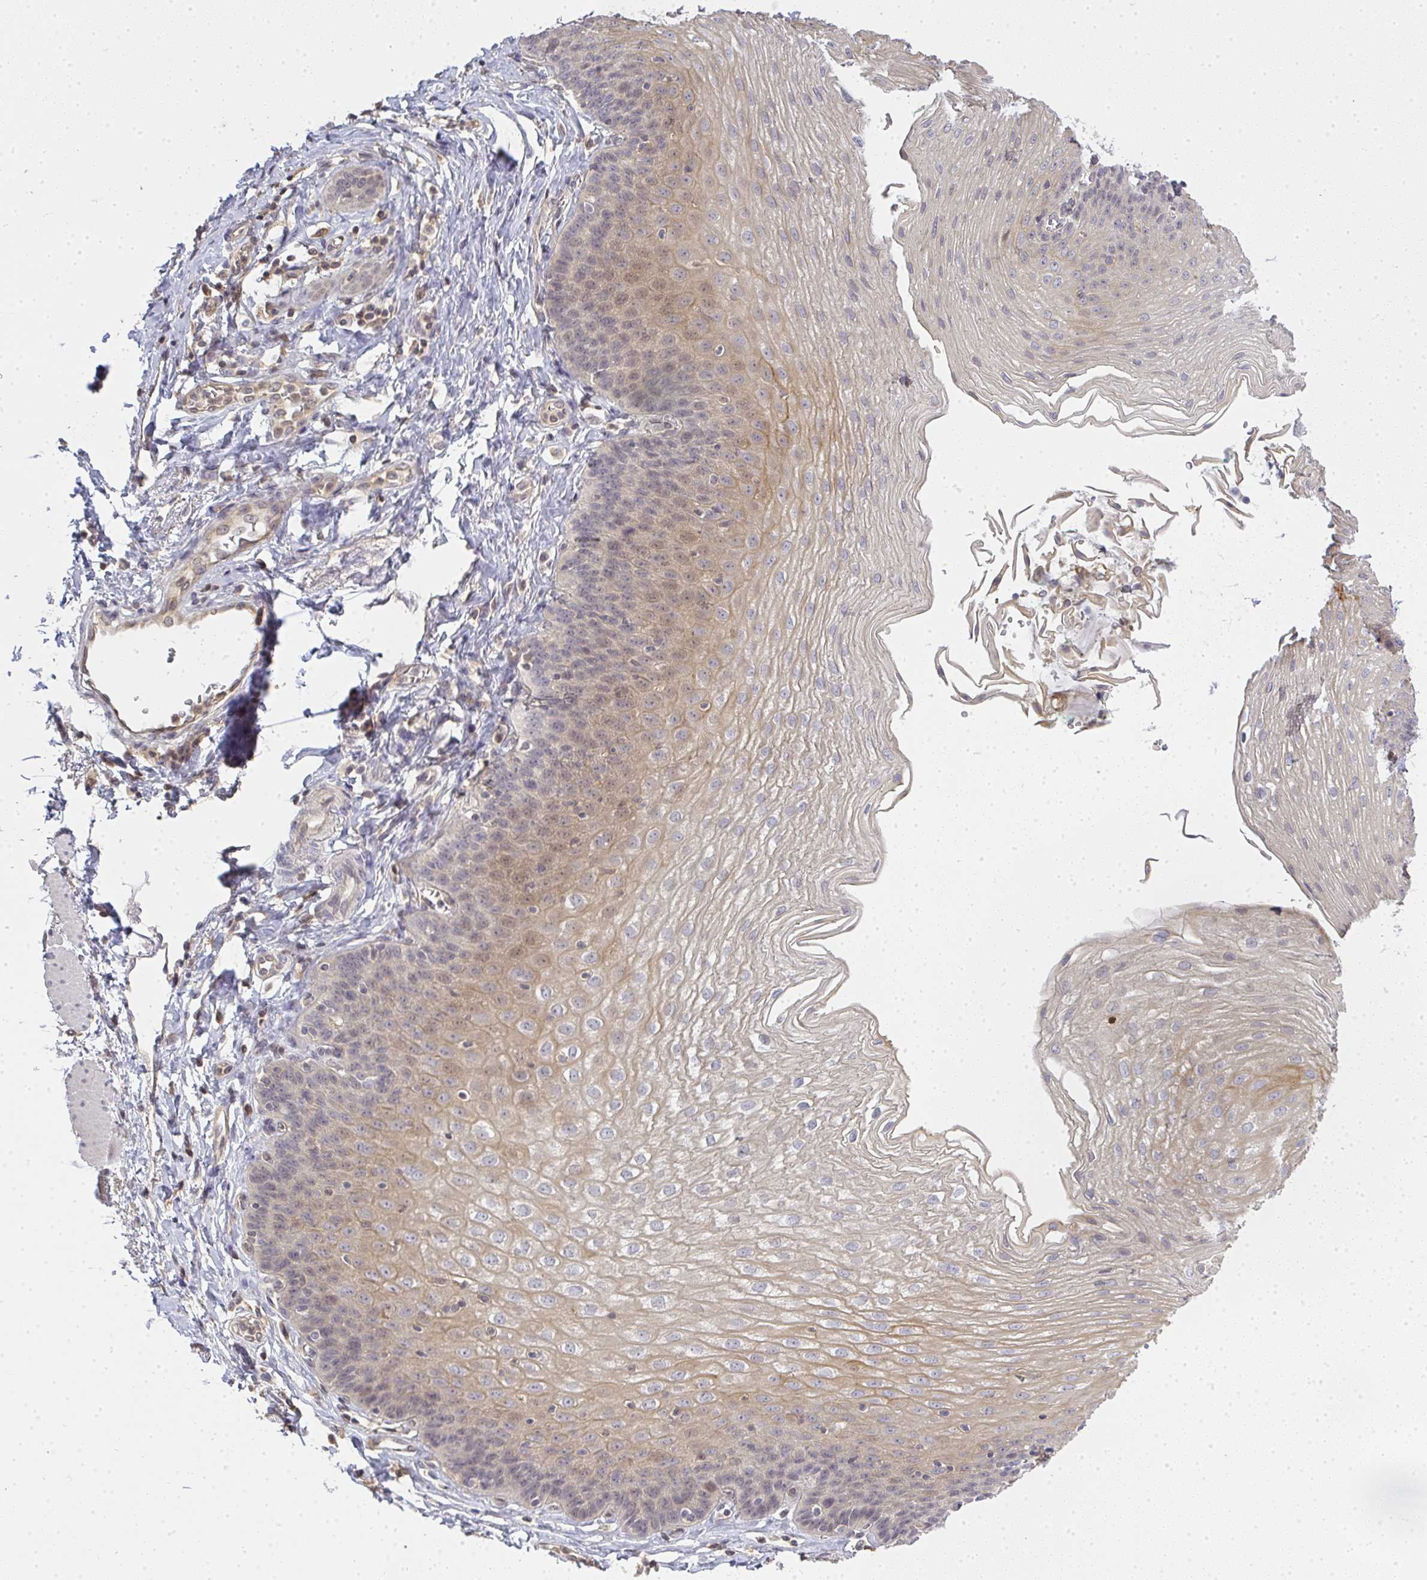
{"staining": {"intensity": "weak", "quantity": ">75%", "location": "cytoplasmic/membranous,nuclear"}, "tissue": "esophagus", "cell_type": "Squamous epithelial cells", "image_type": "normal", "snomed": [{"axis": "morphology", "description": "Normal tissue, NOS"}, {"axis": "topography", "description": "Esophagus"}], "caption": "Benign esophagus displays weak cytoplasmic/membranous,nuclear staining in about >75% of squamous epithelial cells, visualized by immunohistochemistry. (DAB = brown stain, brightfield microscopy at high magnification).", "gene": "GSDMB", "patient": {"sex": "female", "age": 81}}